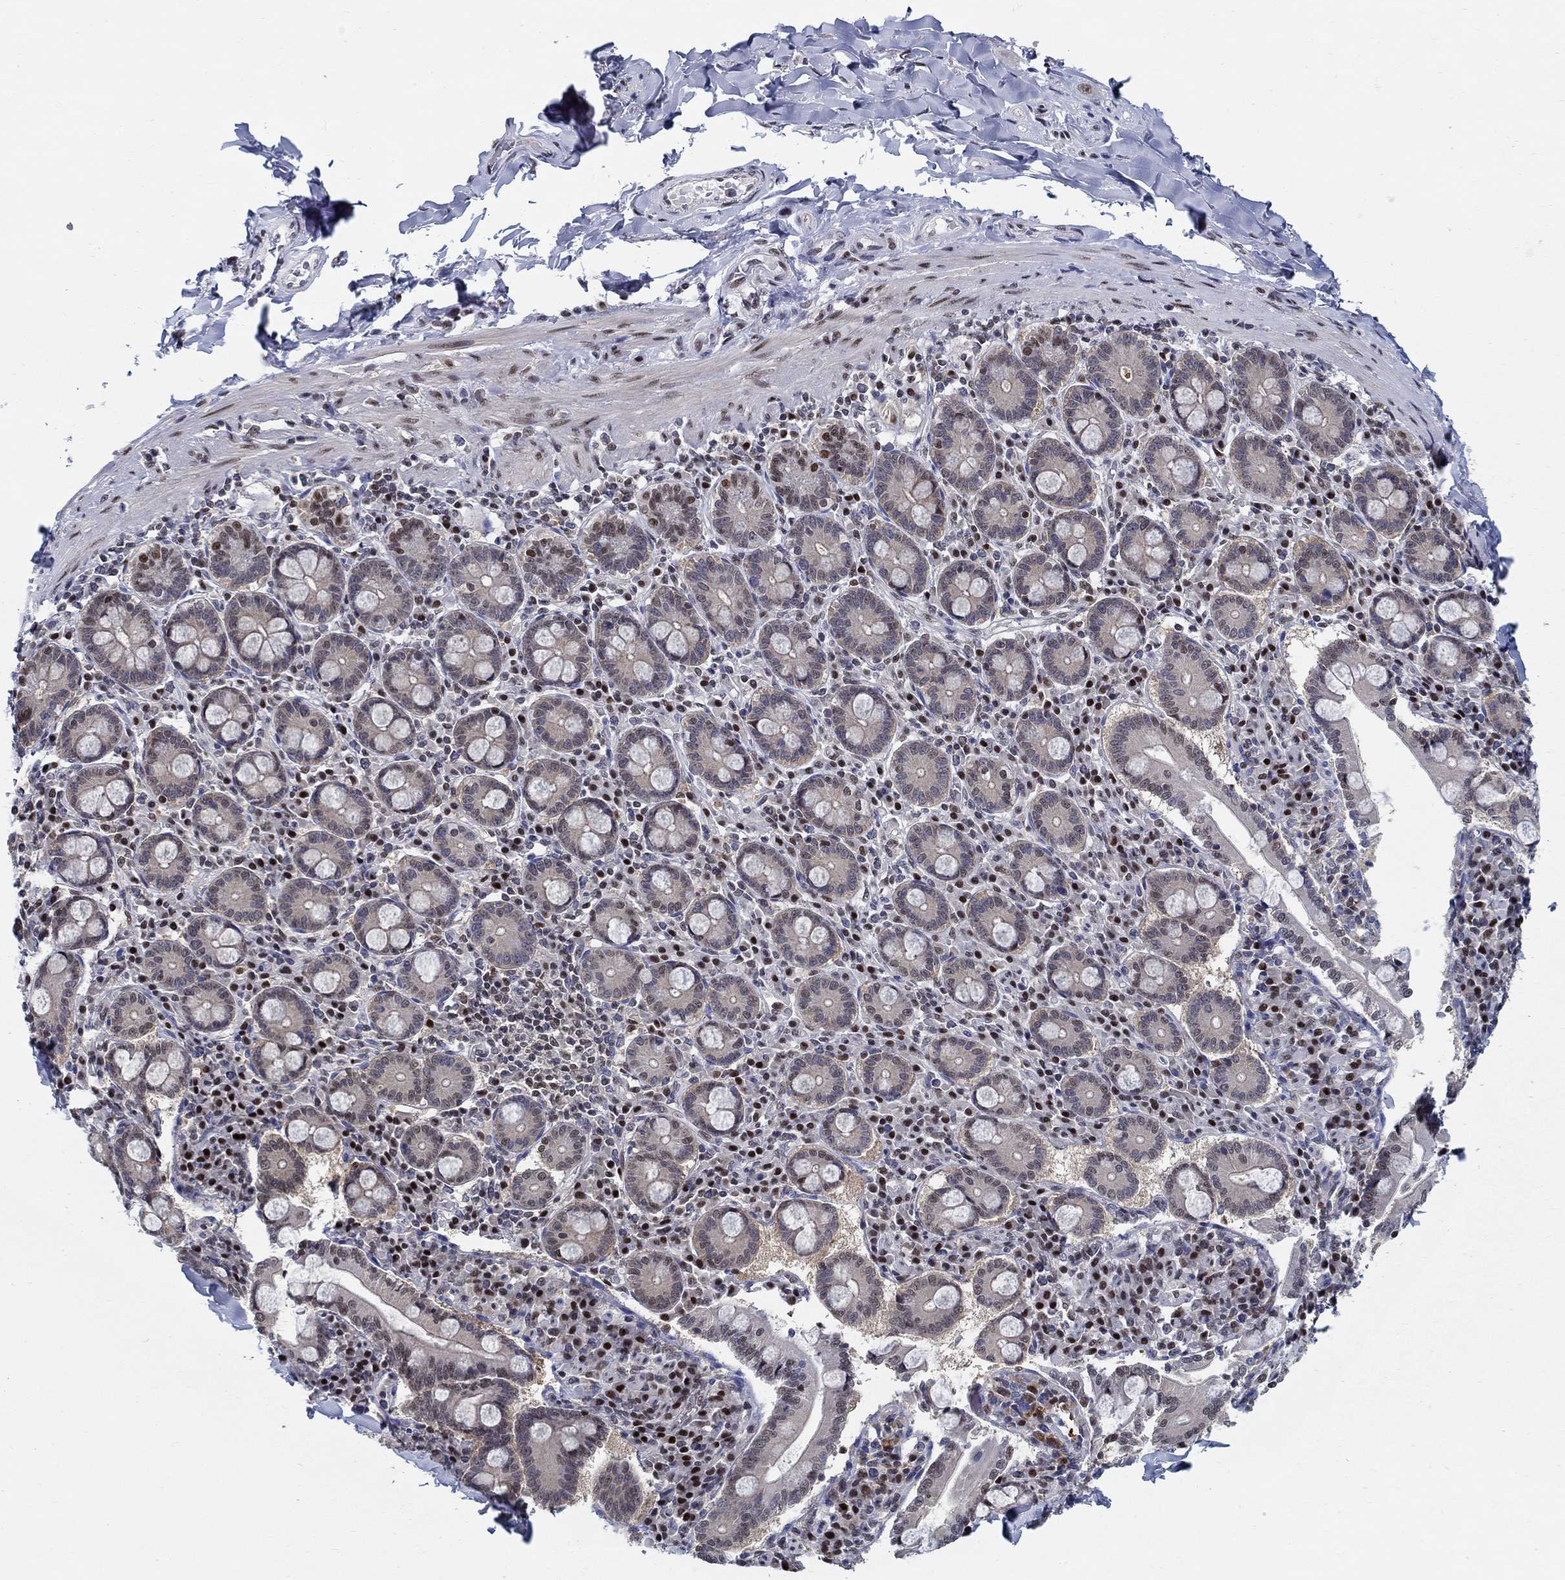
{"staining": {"intensity": "negative", "quantity": "none", "location": "none"}, "tissue": "adipose tissue", "cell_type": "Adipocytes", "image_type": "normal", "snomed": [{"axis": "morphology", "description": "Normal tissue, NOS"}, {"axis": "topography", "description": "Smooth muscle"}, {"axis": "topography", "description": "Duodenum"}, {"axis": "topography", "description": "Peripheral nerve tissue"}], "caption": "A high-resolution photomicrograph shows IHC staining of benign adipose tissue, which displays no significant positivity in adipocytes. (Brightfield microscopy of DAB (3,3'-diaminobenzidine) immunohistochemistry (IHC) at high magnification).", "gene": "ZNF594", "patient": {"sex": "female", "age": 61}}